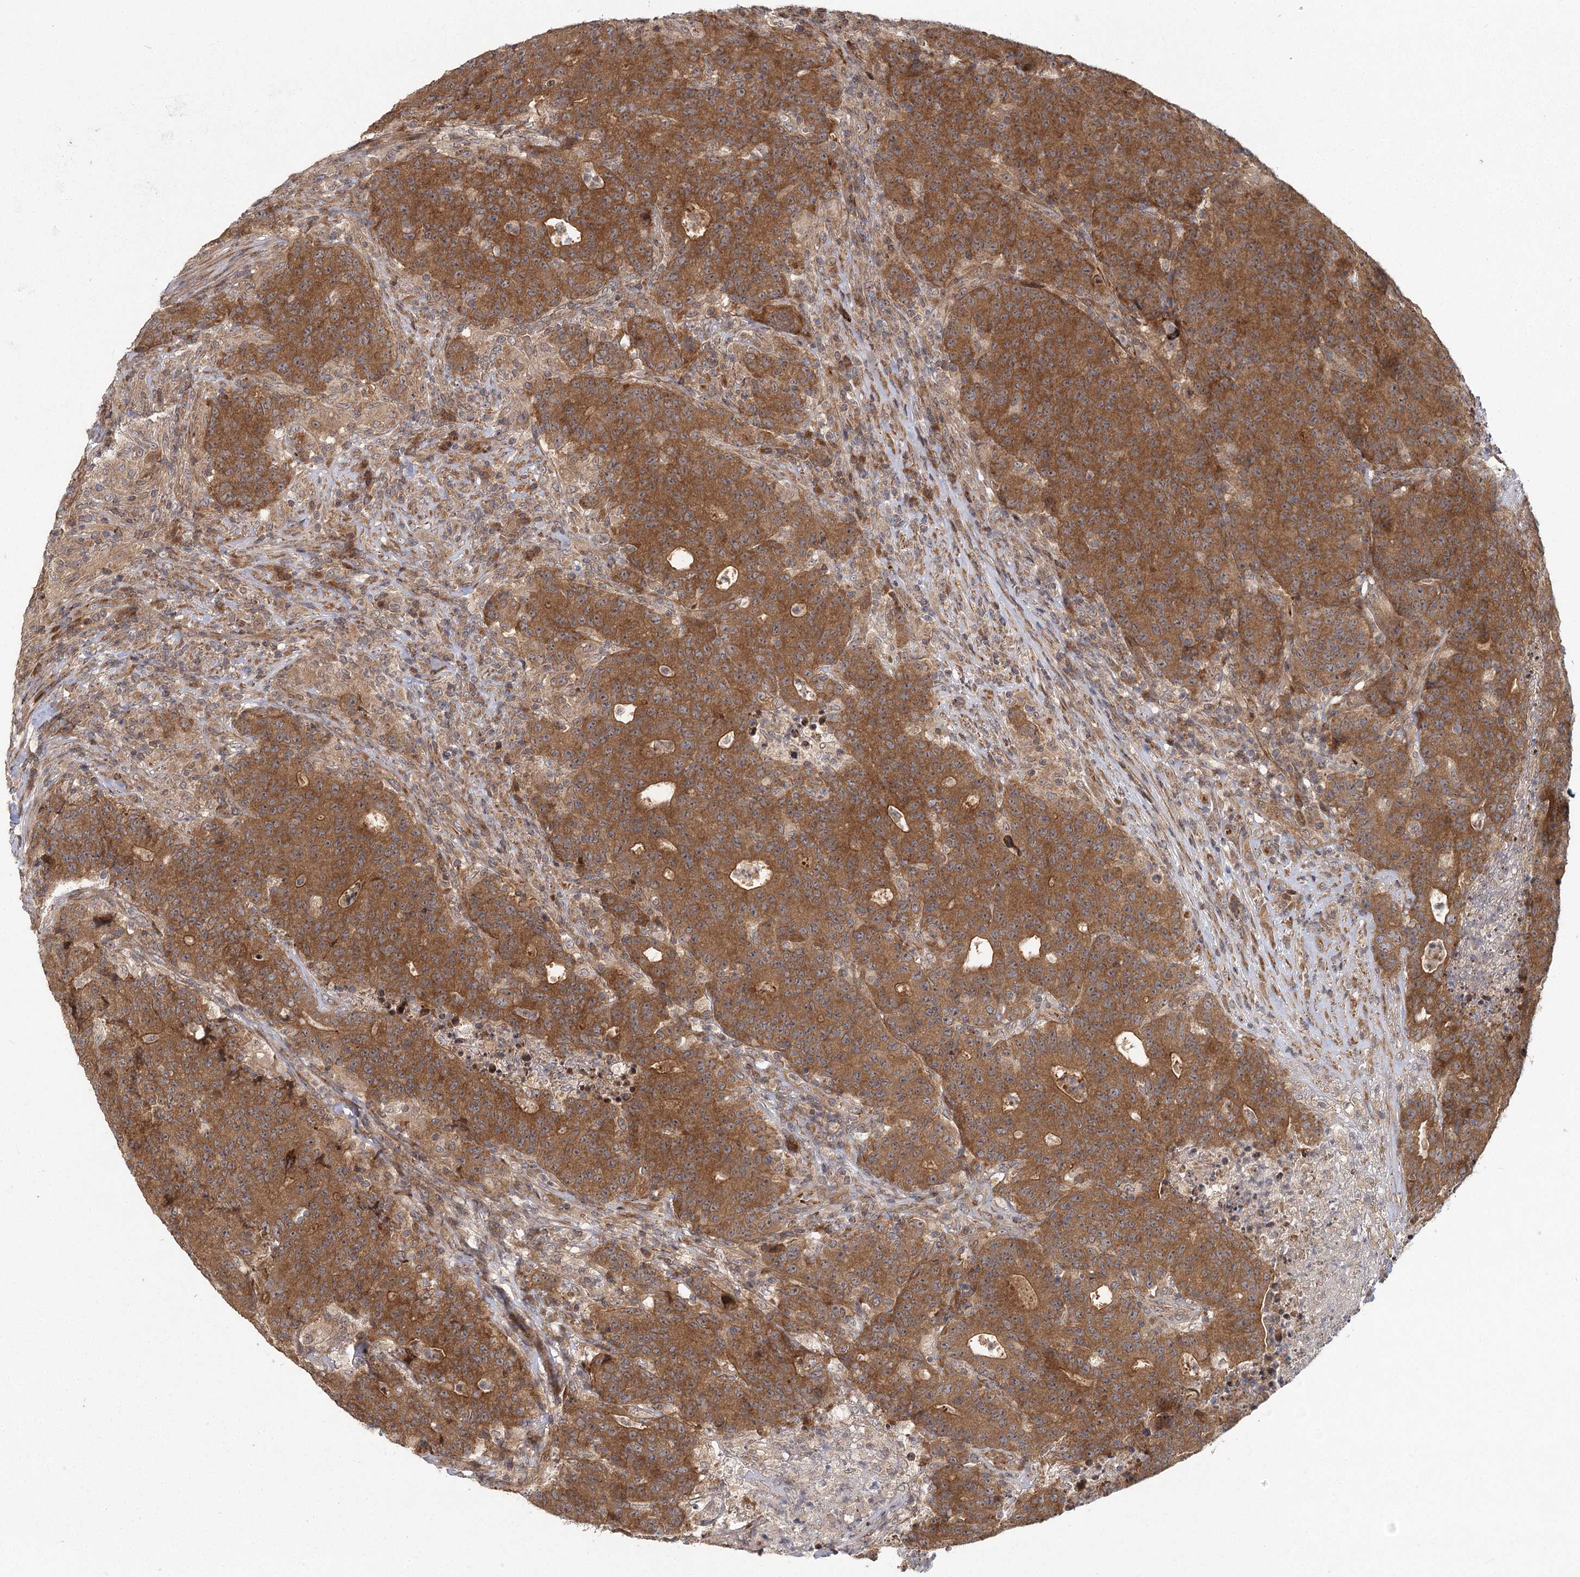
{"staining": {"intensity": "strong", "quantity": ">75%", "location": "cytoplasmic/membranous"}, "tissue": "colorectal cancer", "cell_type": "Tumor cells", "image_type": "cancer", "snomed": [{"axis": "morphology", "description": "Adenocarcinoma, NOS"}, {"axis": "topography", "description": "Colon"}], "caption": "Approximately >75% of tumor cells in human colorectal adenocarcinoma demonstrate strong cytoplasmic/membranous protein staining as visualized by brown immunohistochemical staining.", "gene": "RAPGEF6", "patient": {"sex": "female", "age": 75}}